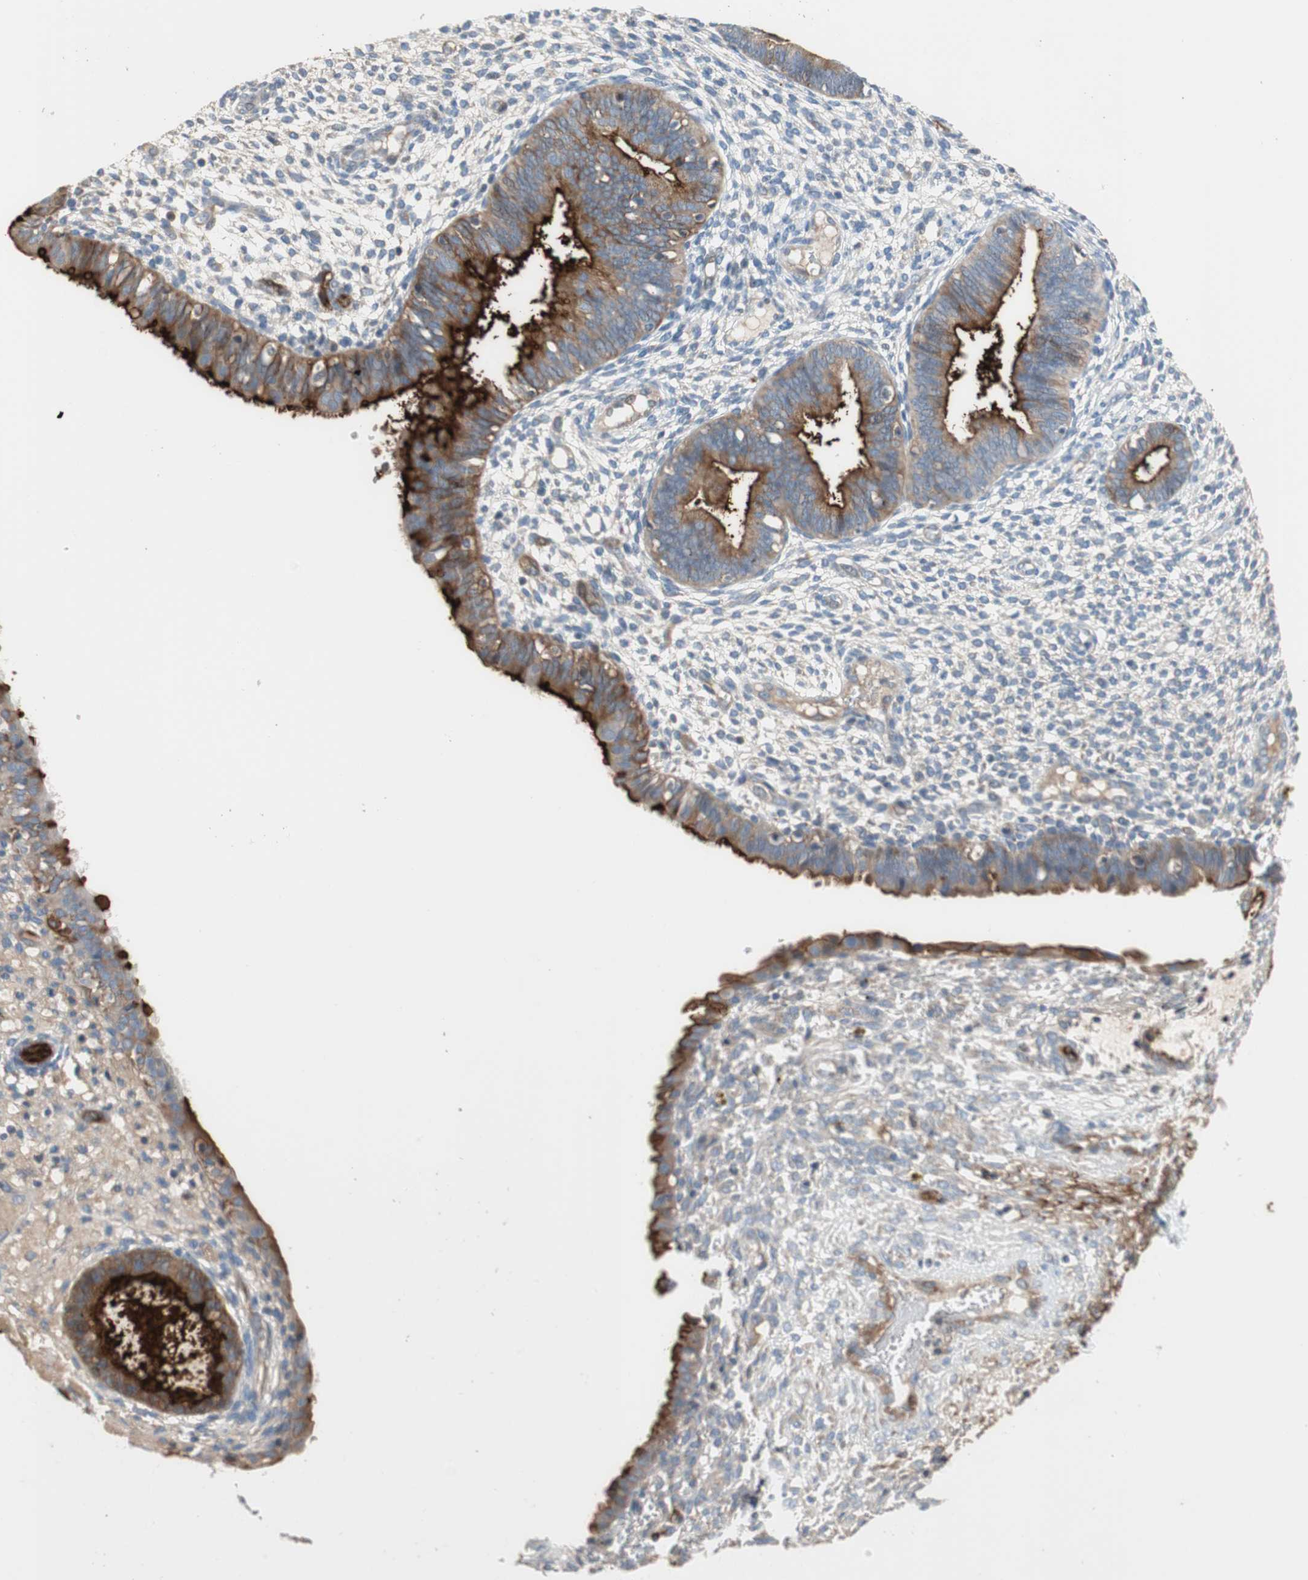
{"staining": {"intensity": "weak", "quantity": "25%-75%", "location": "cytoplasmic/membranous"}, "tissue": "endometrium", "cell_type": "Cells in endometrial stroma", "image_type": "normal", "snomed": [{"axis": "morphology", "description": "Normal tissue, NOS"}, {"axis": "topography", "description": "Endometrium"}], "caption": "Benign endometrium reveals weak cytoplasmic/membranous expression in about 25%-75% of cells in endometrial stroma.", "gene": "ALPL", "patient": {"sex": "female", "age": 61}}